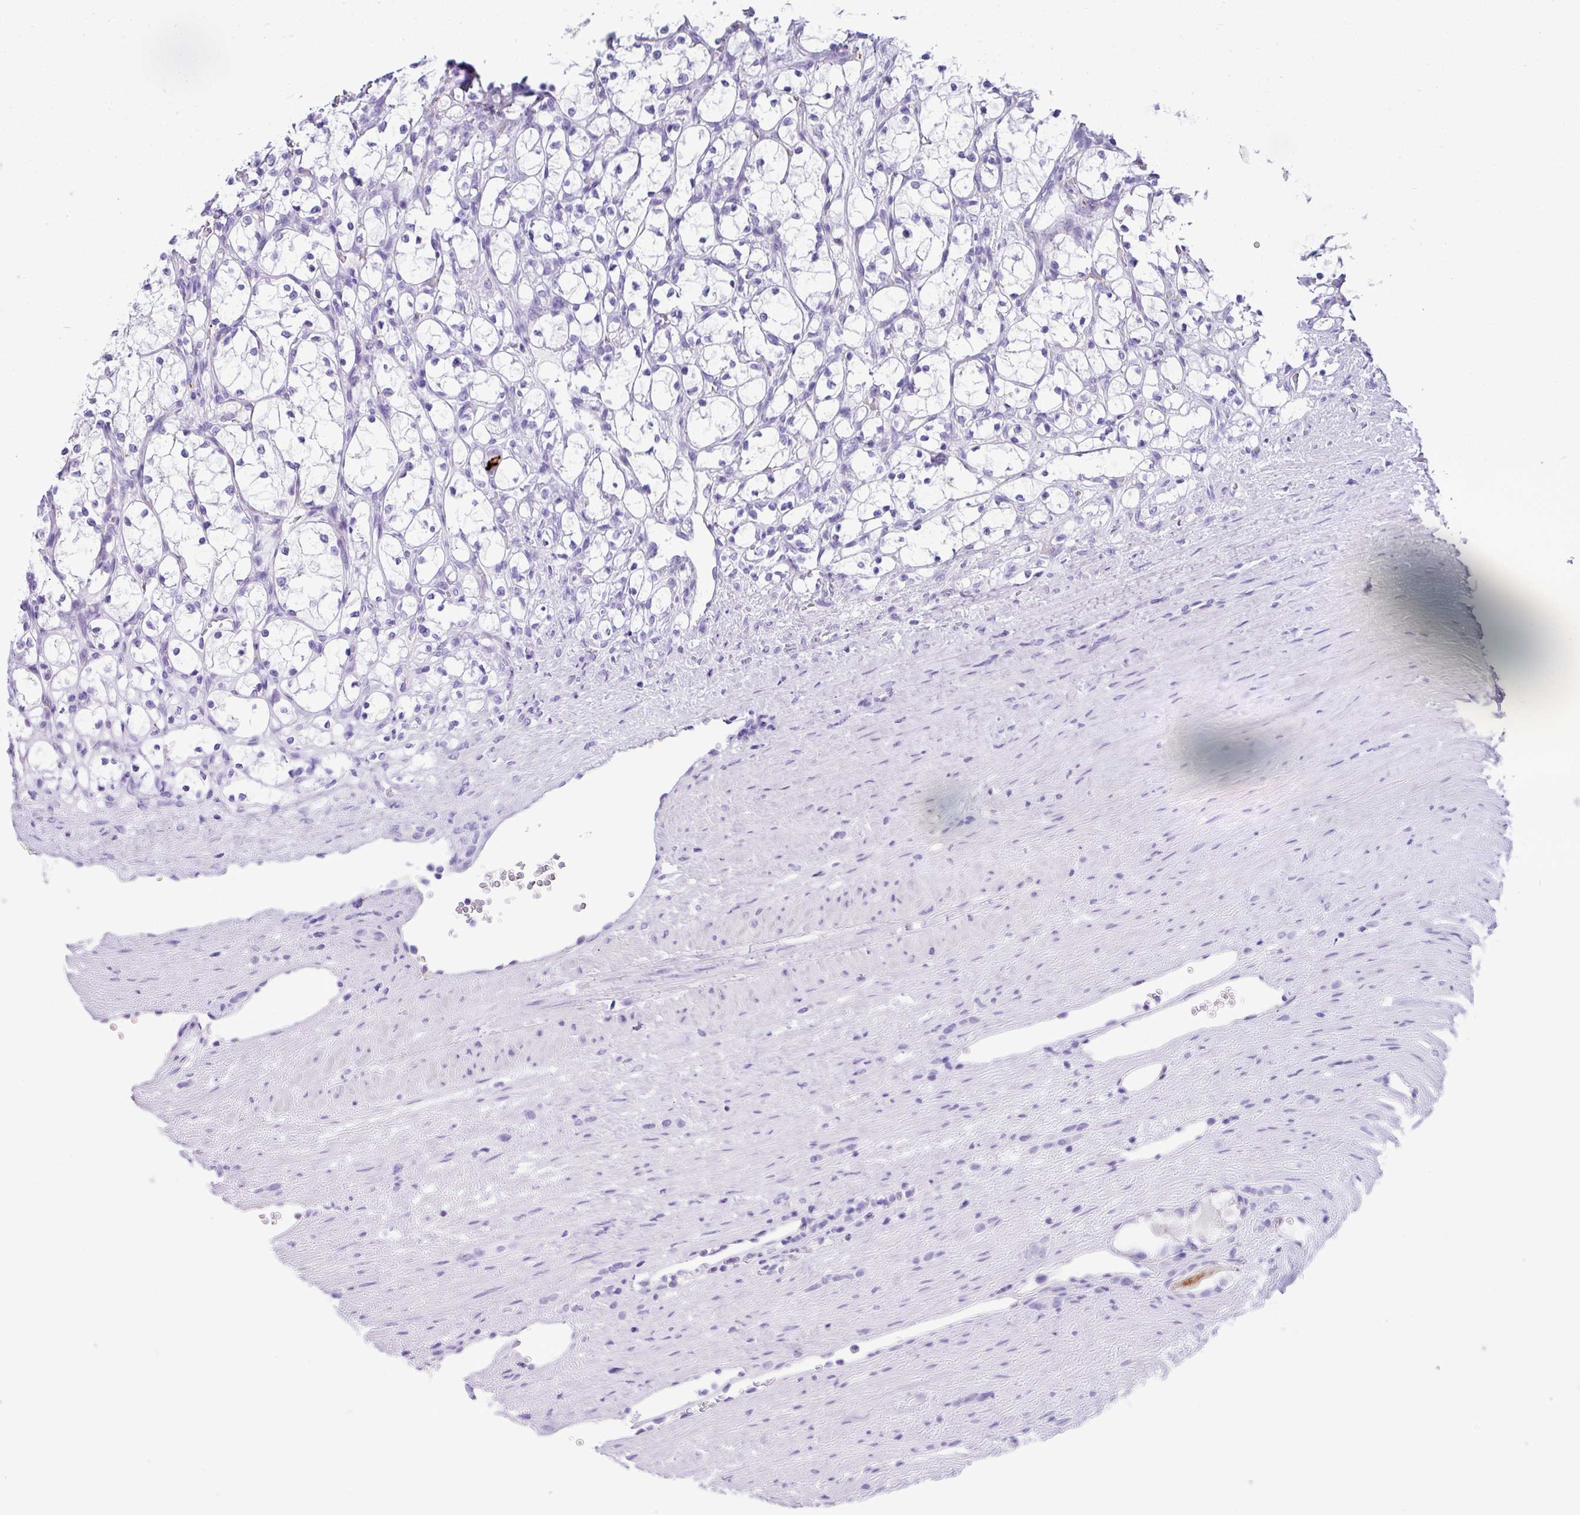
{"staining": {"intensity": "negative", "quantity": "none", "location": "none"}, "tissue": "renal cancer", "cell_type": "Tumor cells", "image_type": "cancer", "snomed": [{"axis": "morphology", "description": "Adenocarcinoma, NOS"}, {"axis": "topography", "description": "Kidney"}], "caption": "Immunohistochemistry (IHC) image of renal cancer stained for a protein (brown), which displays no staining in tumor cells. The staining was performed using DAB (3,3'-diaminobenzidine) to visualize the protein expression in brown, while the nuclei were stained in blue with hematoxylin (Magnification: 20x).", "gene": "ZG16", "patient": {"sex": "female", "age": 69}}